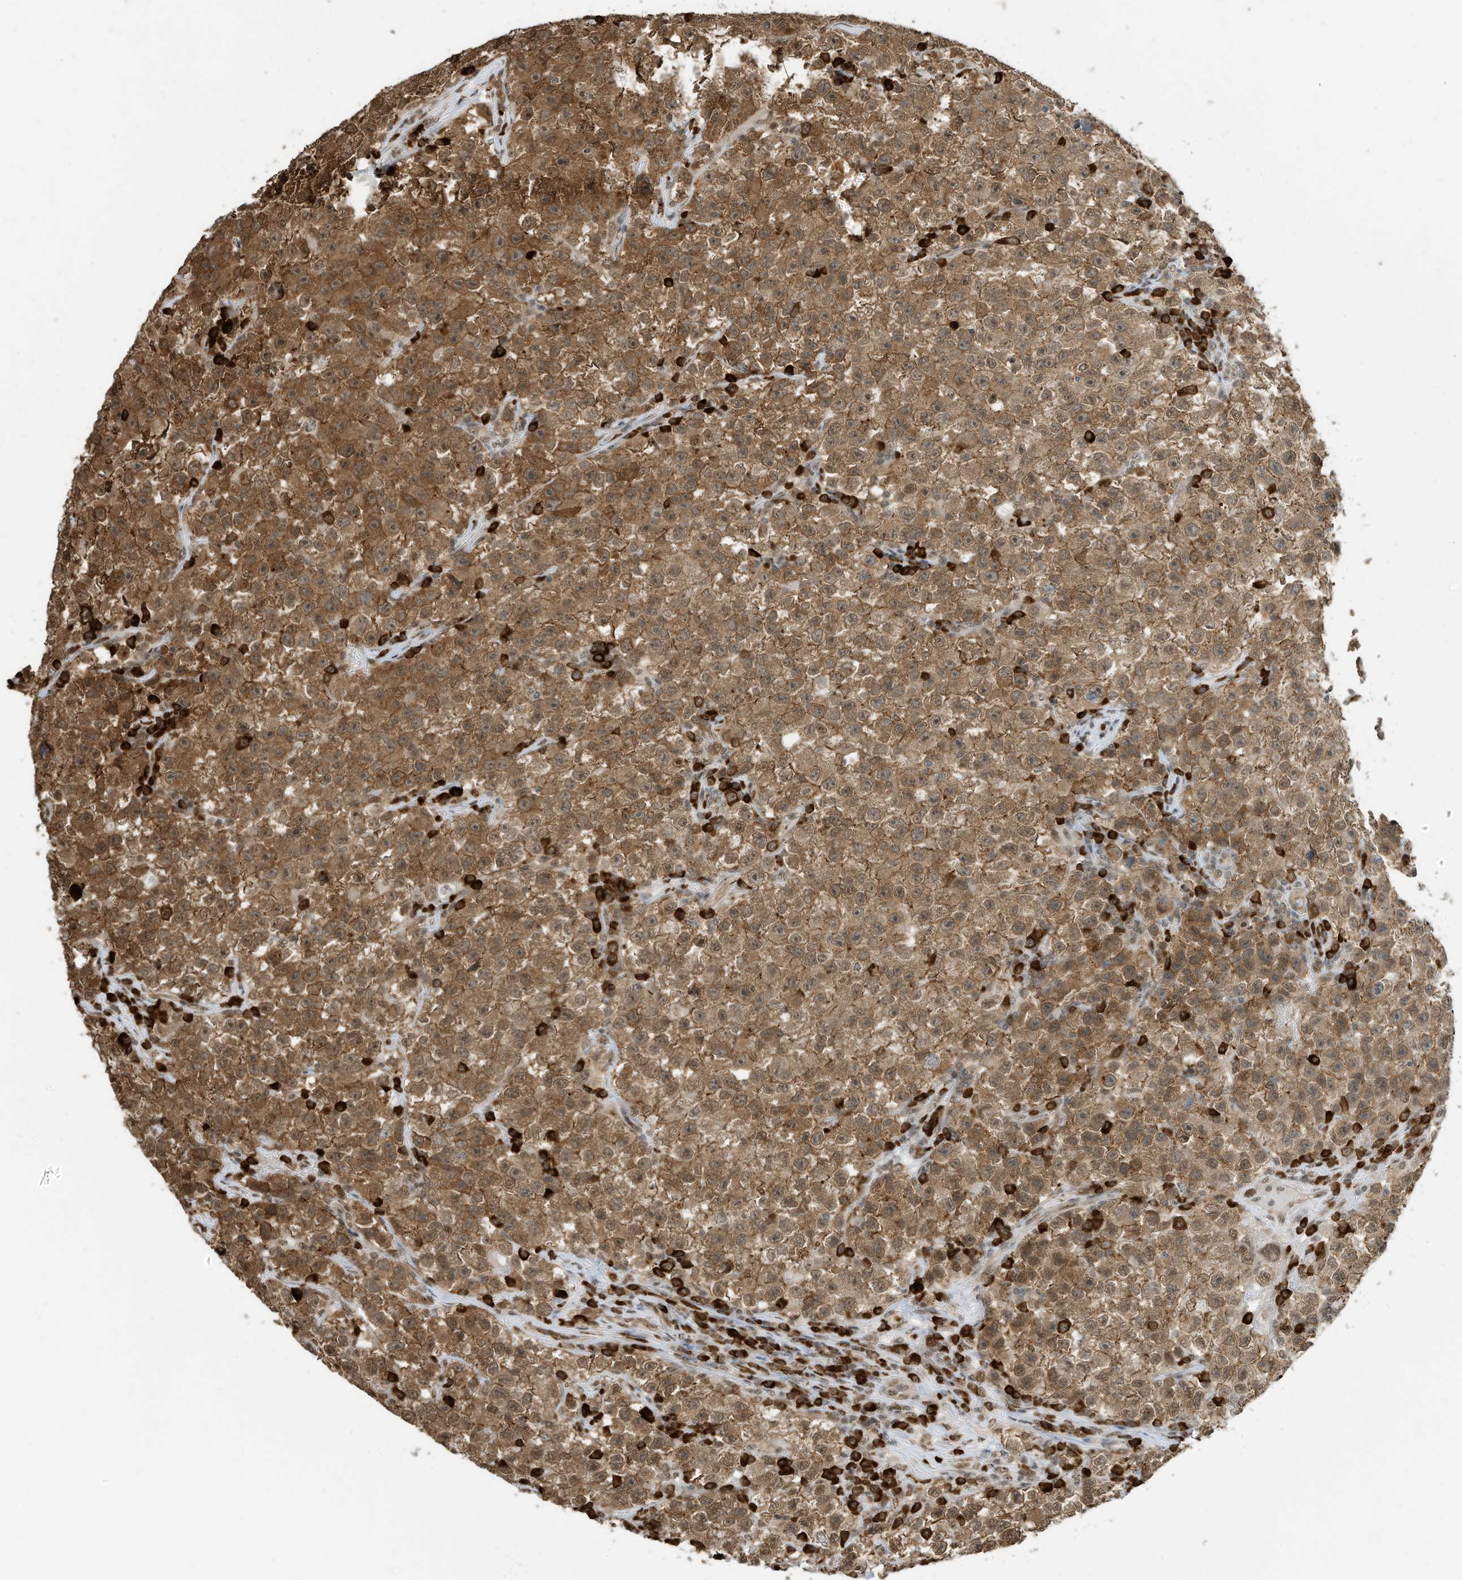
{"staining": {"intensity": "moderate", "quantity": ">75%", "location": "cytoplasmic/membranous"}, "tissue": "testis cancer", "cell_type": "Tumor cells", "image_type": "cancer", "snomed": [{"axis": "morphology", "description": "Seminoma, NOS"}, {"axis": "topography", "description": "Testis"}], "caption": "Protein staining exhibits moderate cytoplasmic/membranous expression in approximately >75% of tumor cells in testis cancer (seminoma).", "gene": "ZNF195", "patient": {"sex": "male", "age": 22}}